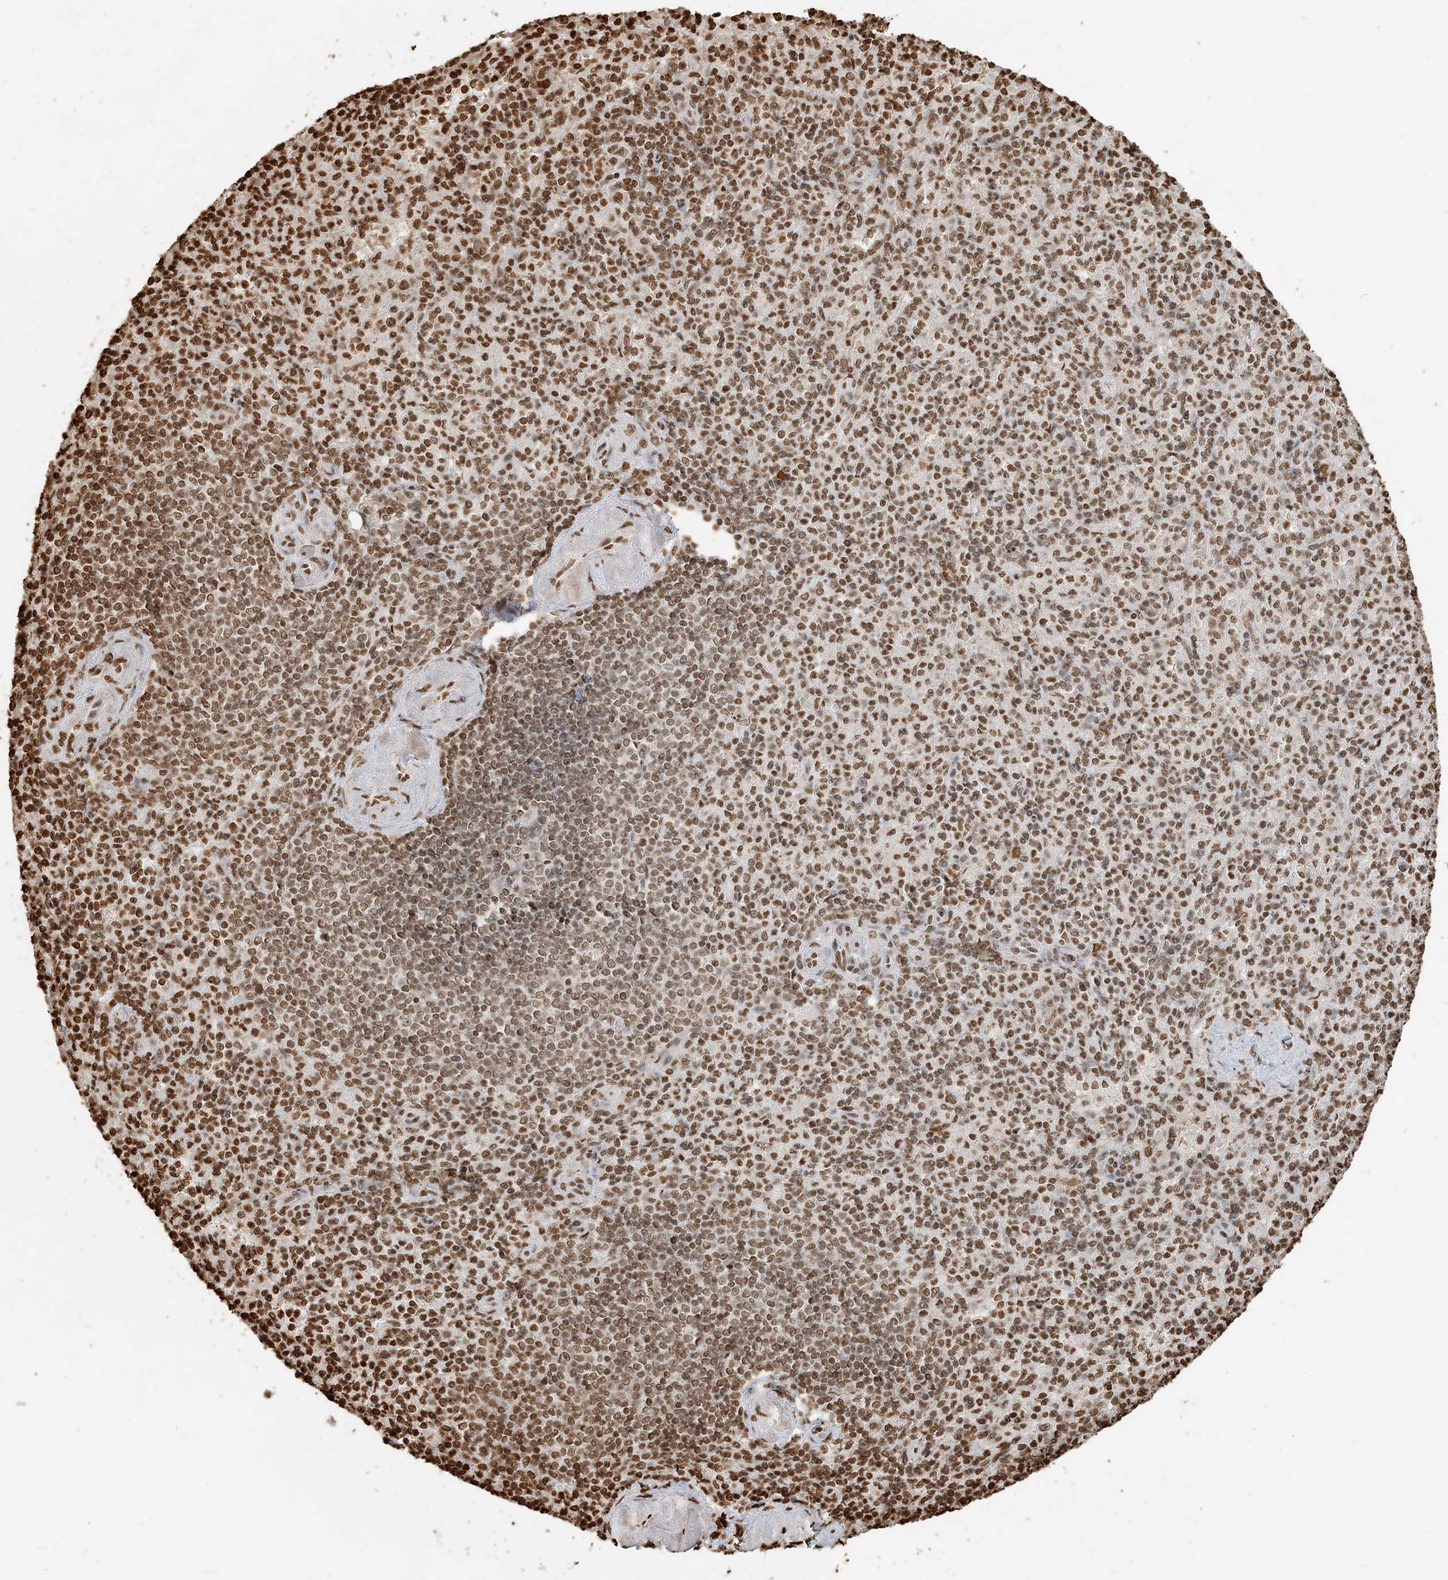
{"staining": {"intensity": "moderate", "quantity": ">75%", "location": "nuclear"}, "tissue": "spleen", "cell_type": "Cells in red pulp", "image_type": "normal", "snomed": [{"axis": "morphology", "description": "Normal tissue, NOS"}, {"axis": "topography", "description": "Spleen"}], "caption": "A brown stain labels moderate nuclear staining of a protein in cells in red pulp of normal human spleen. (DAB (3,3'-diaminobenzidine) = brown stain, brightfield microscopy at high magnification).", "gene": "H3", "patient": {"sex": "female", "age": 74}}